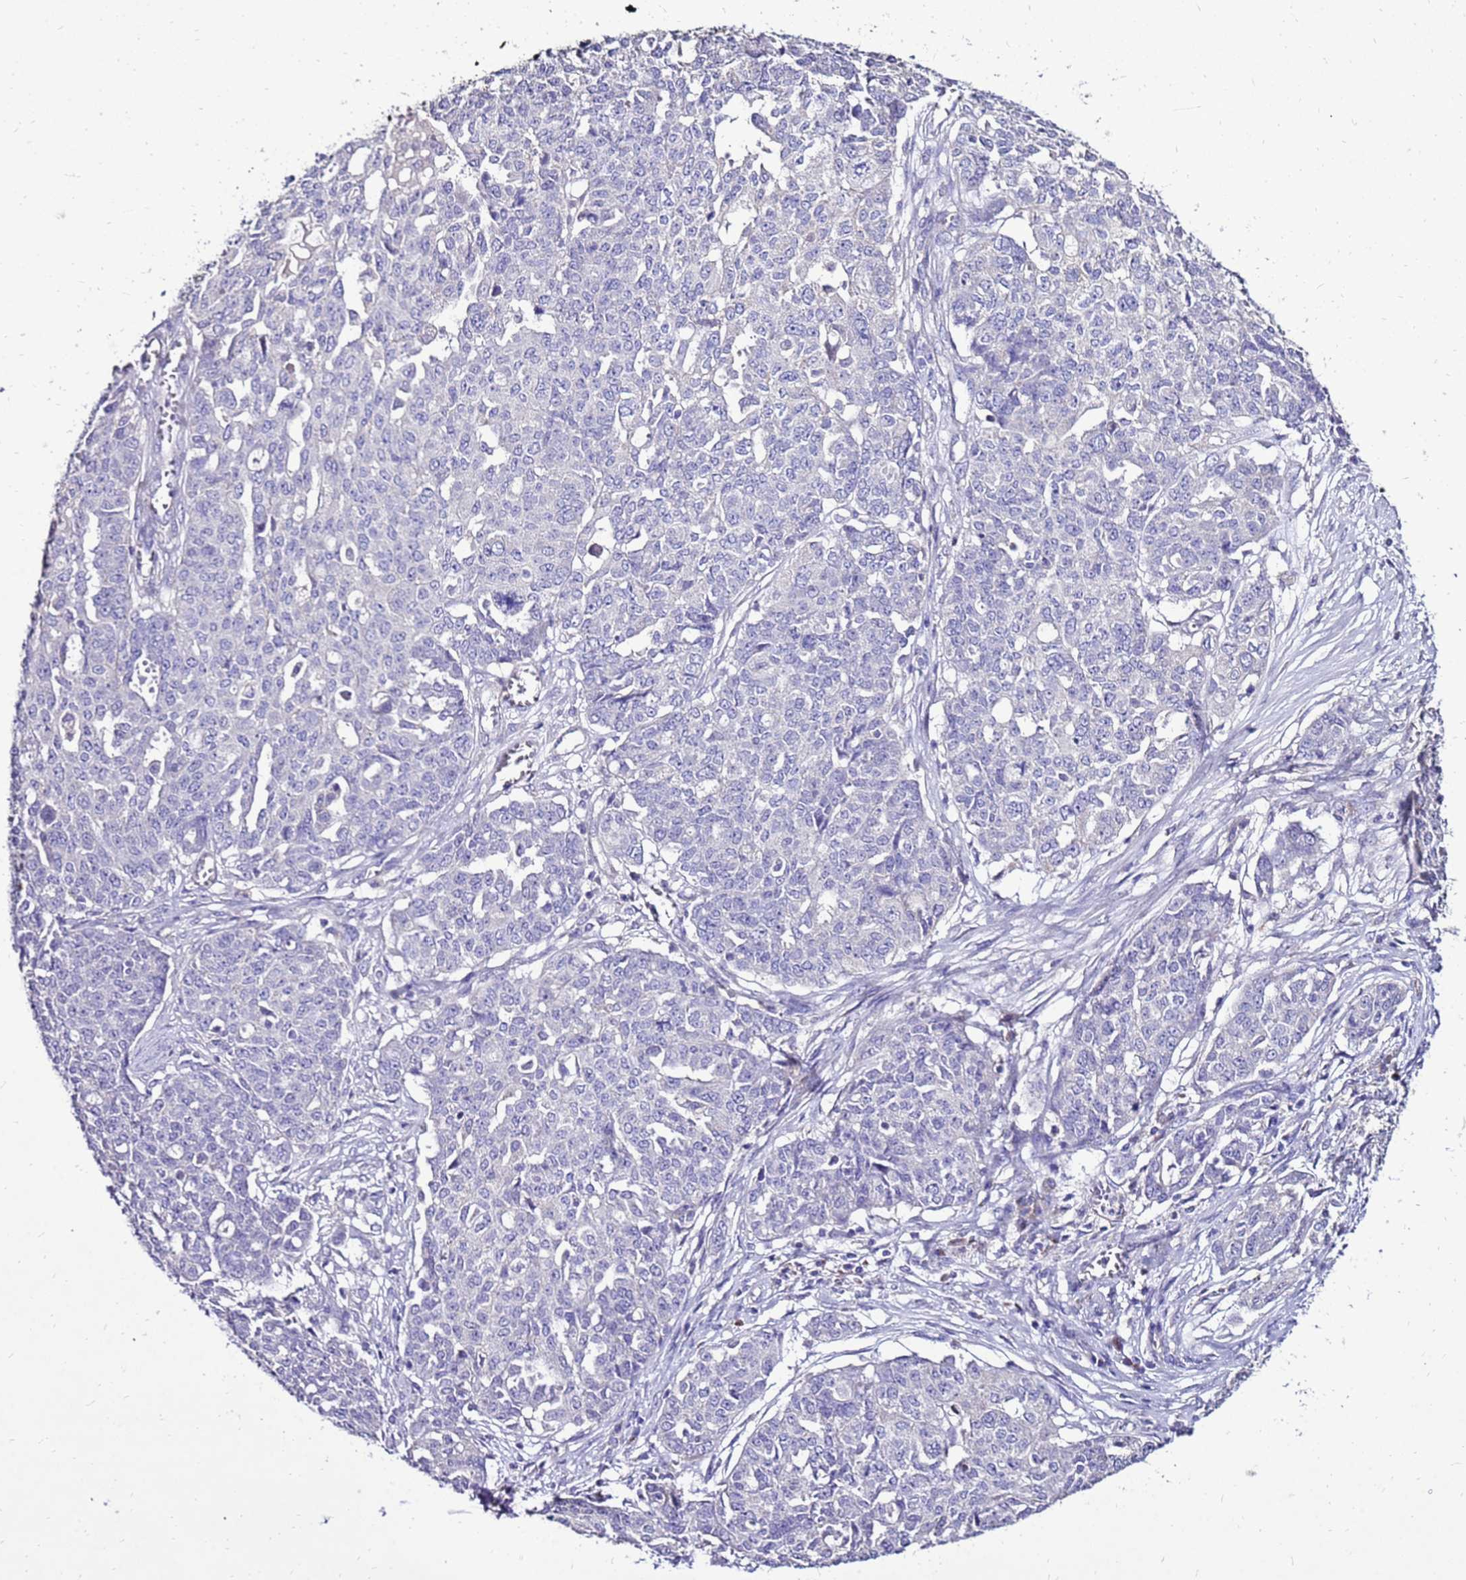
{"staining": {"intensity": "negative", "quantity": "none", "location": "none"}, "tissue": "ovarian cancer", "cell_type": "Tumor cells", "image_type": "cancer", "snomed": [{"axis": "morphology", "description": "Cystadenocarcinoma, serous, NOS"}, {"axis": "topography", "description": "Soft tissue"}, {"axis": "topography", "description": "Ovary"}], "caption": "Tumor cells are negative for brown protein staining in ovarian cancer (serous cystadenocarcinoma).", "gene": "TMEM106C", "patient": {"sex": "female", "age": 57}}